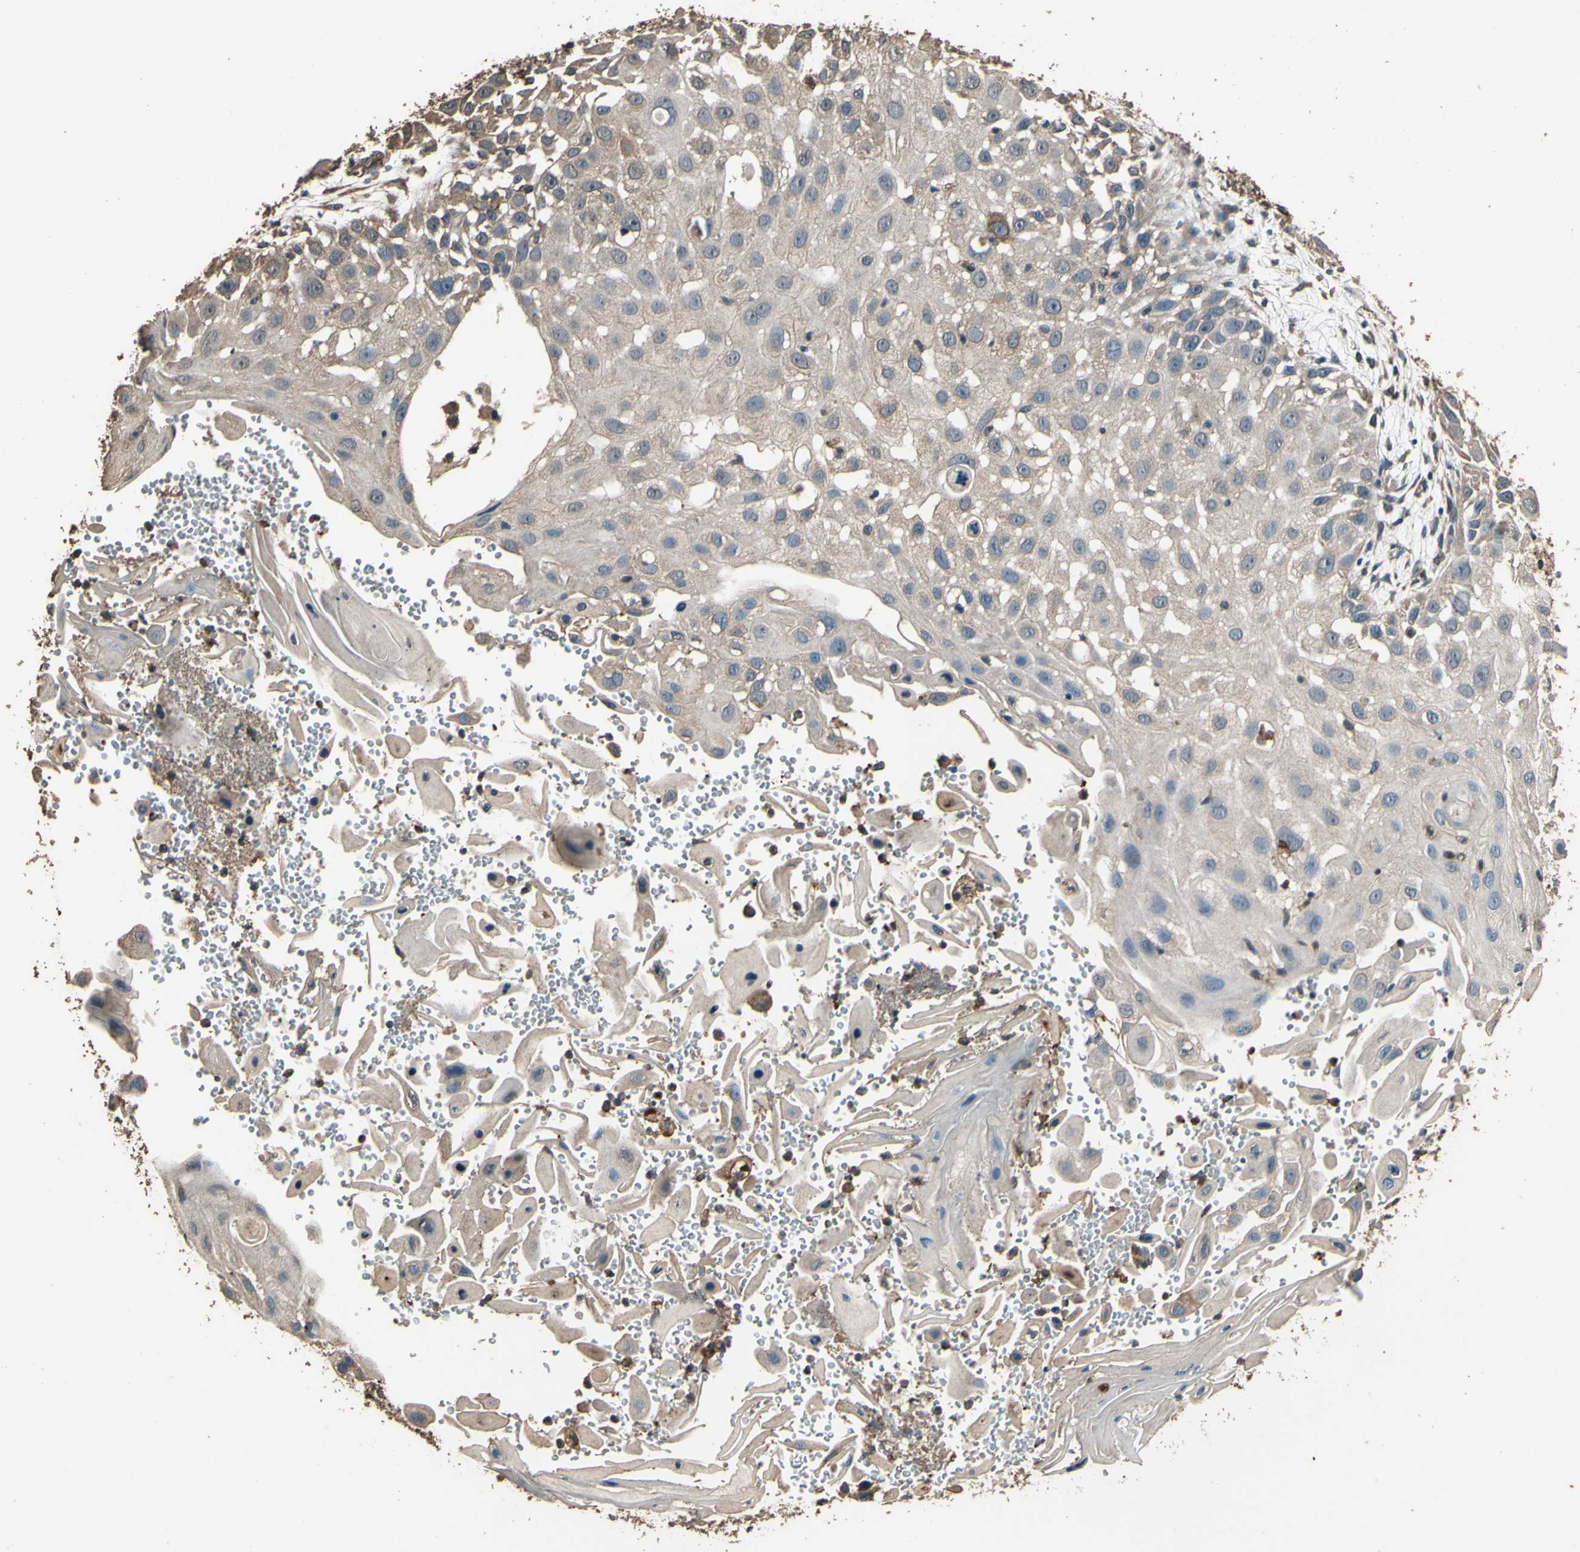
{"staining": {"intensity": "moderate", "quantity": ">75%", "location": "cytoplasmic/membranous"}, "tissue": "skin cancer", "cell_type": "Tumor cells", "image_type": "cancer", "snomed": [{"axis": "morphology", "description": "Squamous cell carcinoma, NOS"}, {"axis": "topography", "description": "Skin"}], "caption": "A micrograph showing moderate cytoplasmic/membranous expression in approximately >75% of tumor cells in skin cancer (squamous cell carcinoma), as visualized by brown immunohistochemical staining.", "gene": "TSPO", "patient": {"sex": "female", "age": 44}}